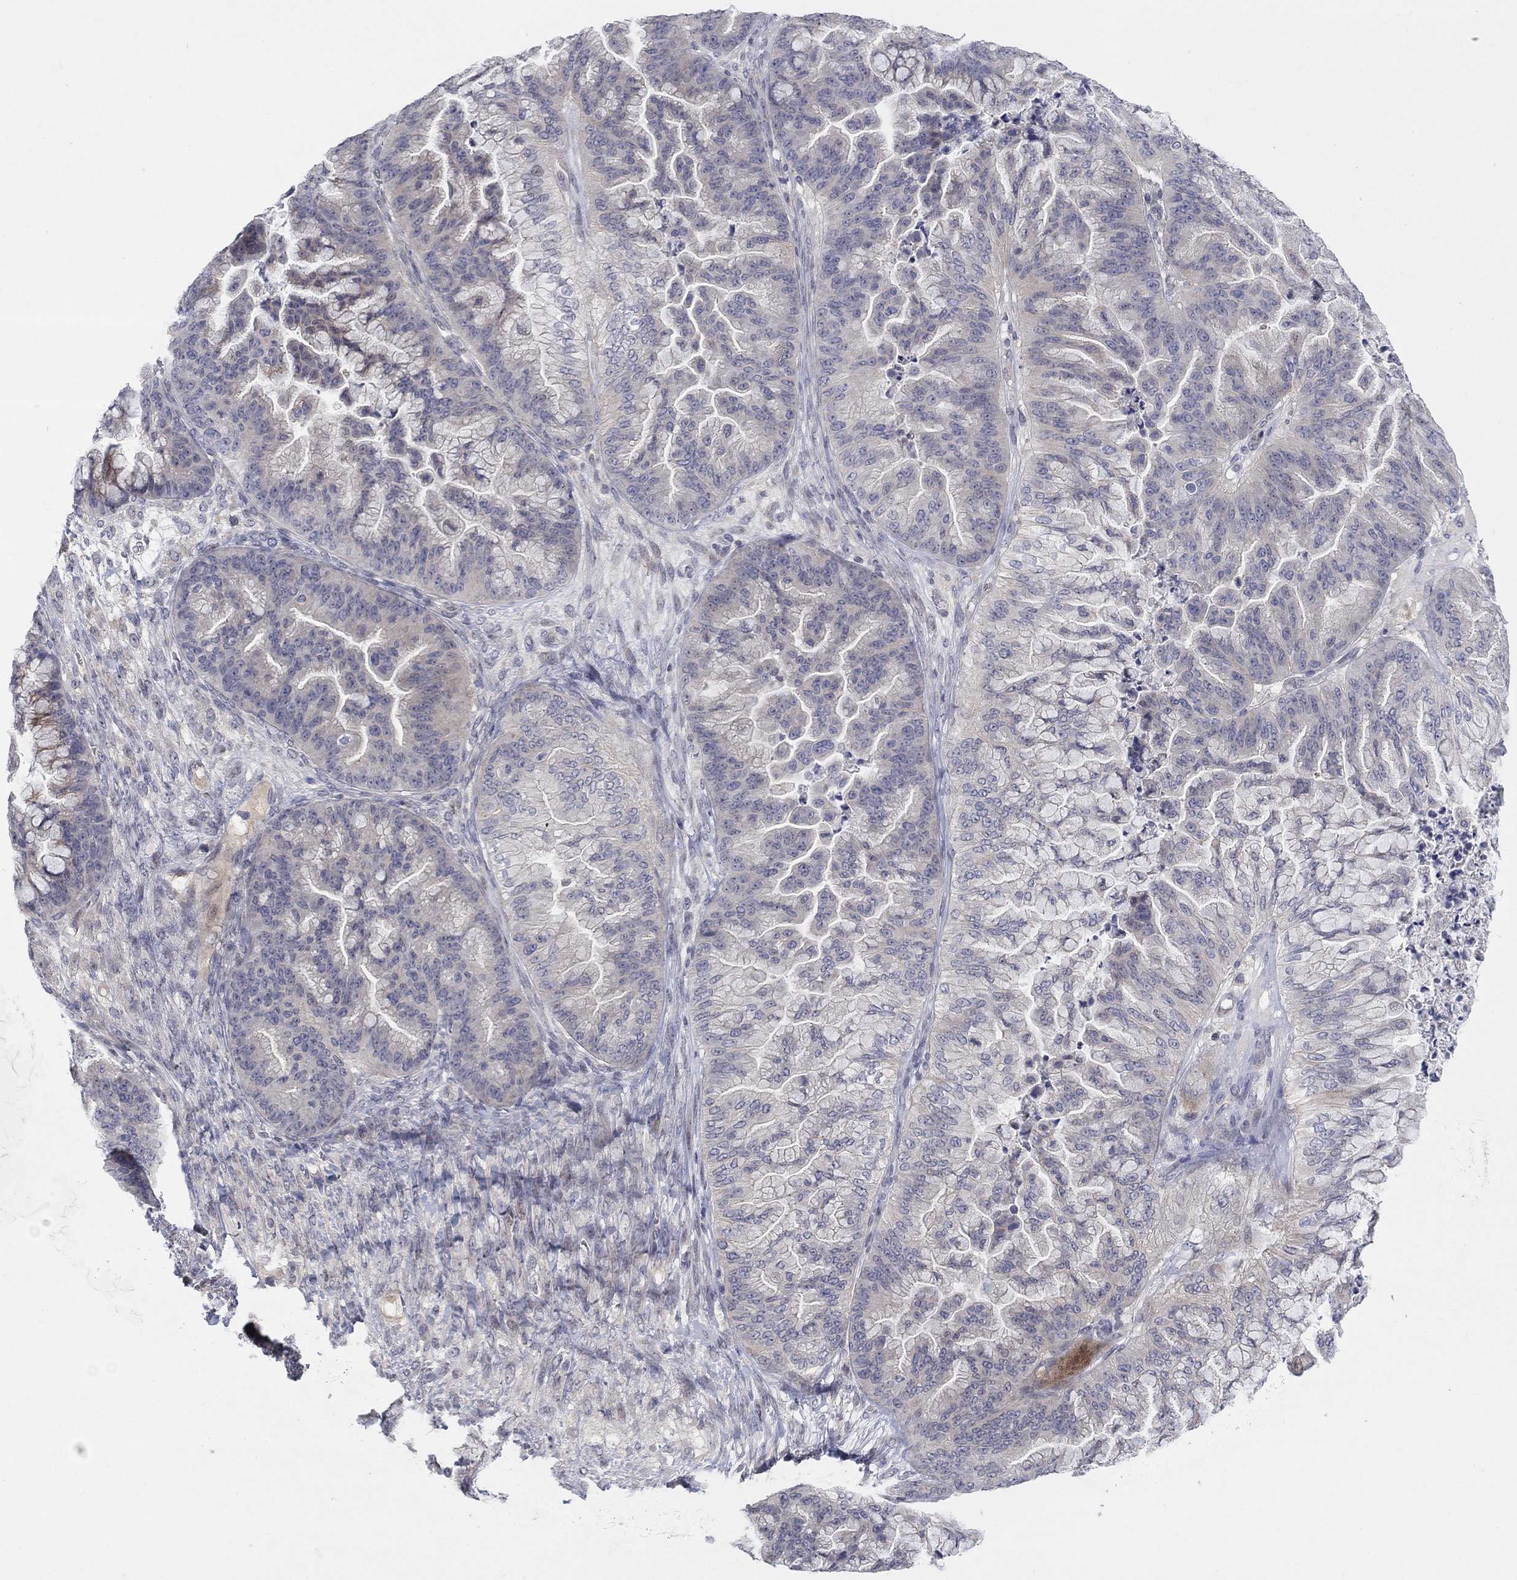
{"staining": {"intensity": "weak", "quantity": "<25%", "location": "cytoplasmic/membranous"}, "tissue": "ovarian cancer", "cell_type": "Tumor cells", "image_type": "cancer", "snomed": [{"axis": "morphology", "description": "Cystadenocarcinoma, mucinous, NOS"}, {"axis": "topography", "description": "Ovary"}], "caption": "This is an immunohistochemistry (IHC) image of mucinous cystadenocarcinoma (ovarian). There is no expression in tumor cells.", "gene": "AMN1", "patient": {"sex": "female", "age": 67}}